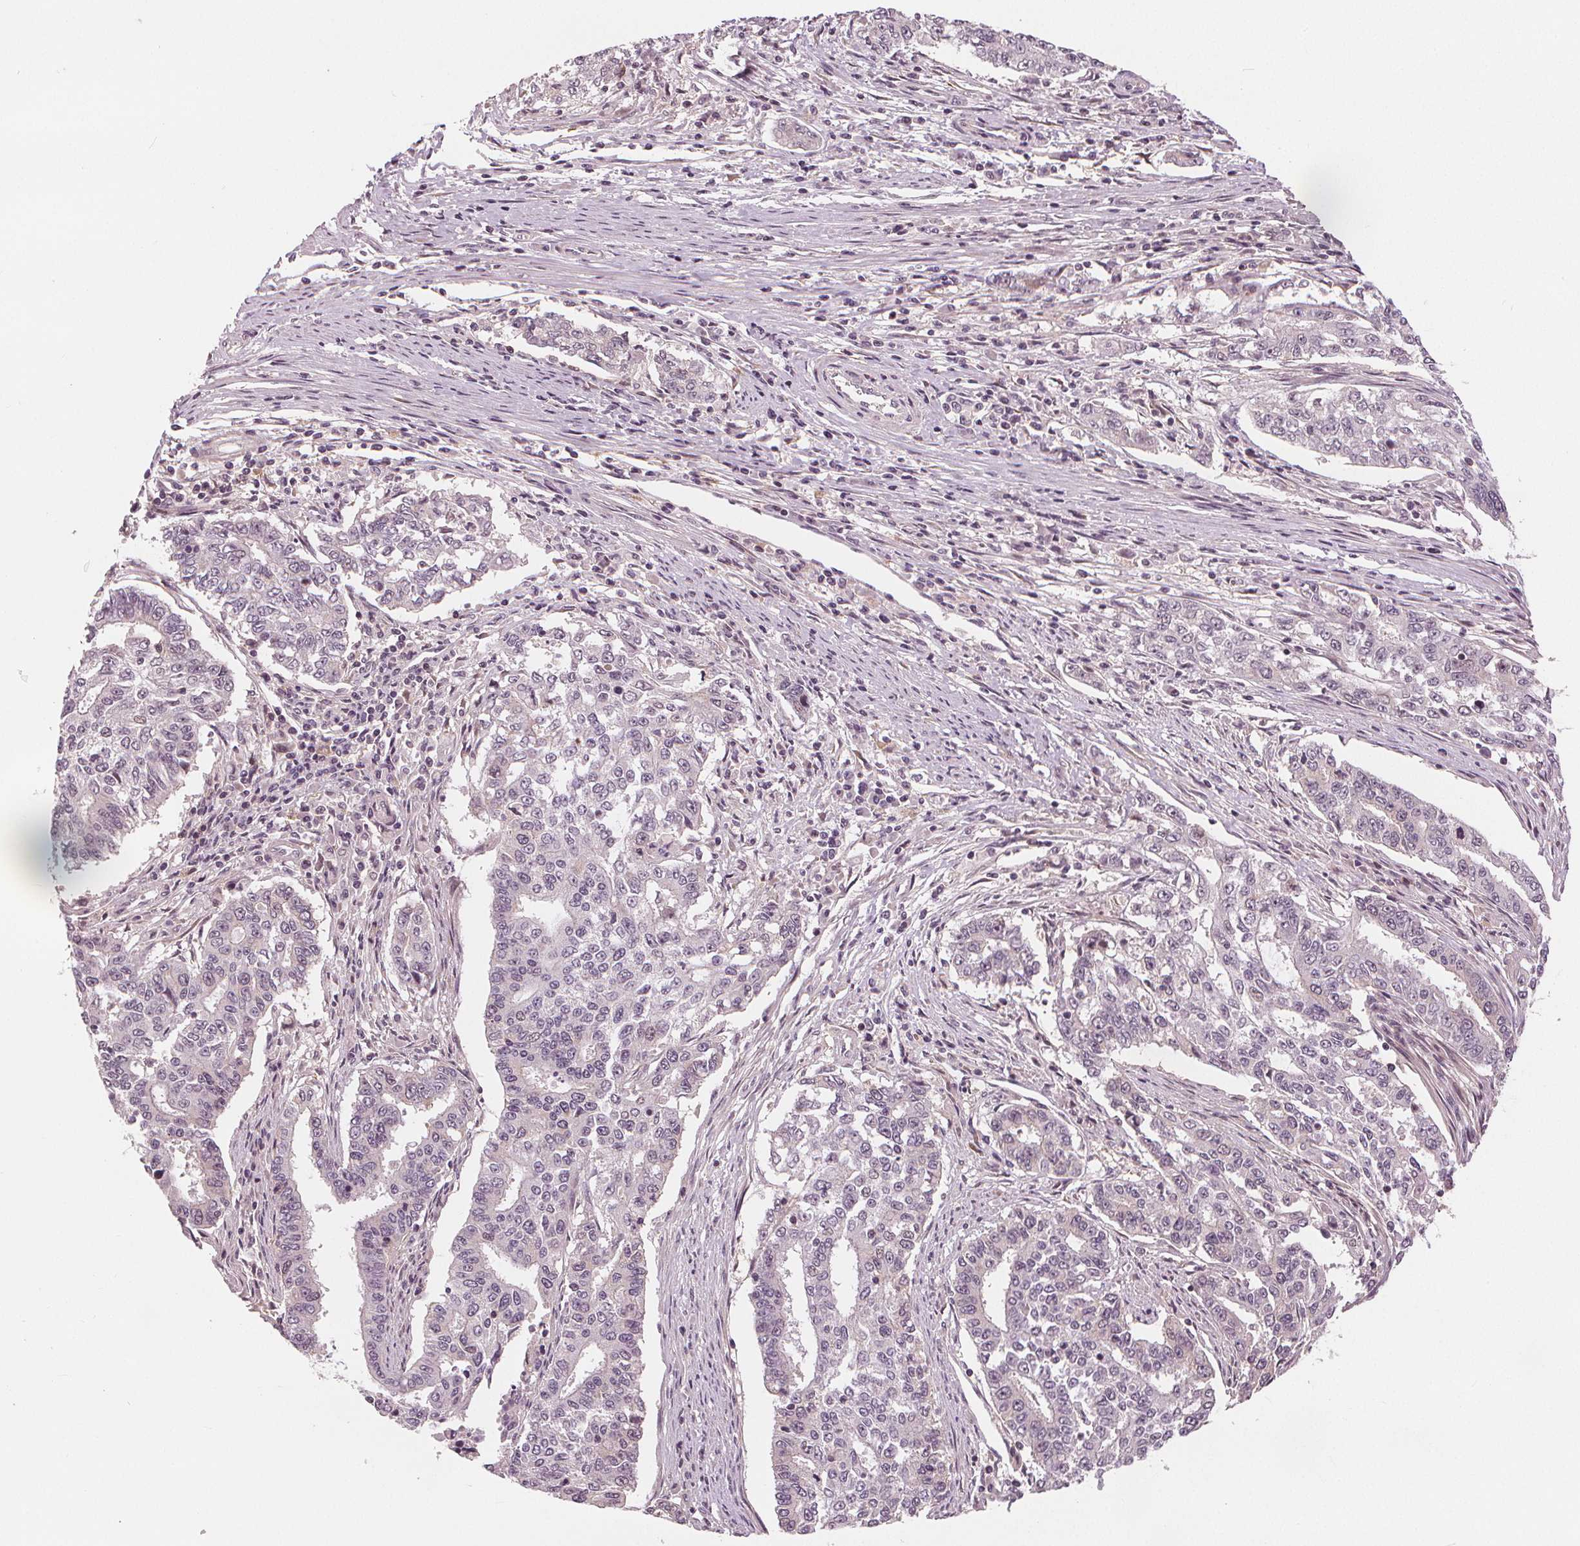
{"staining": {"intensity": "negative", "quantity": "none", "location": "none"}, "tissue": "endometrial cancer", "cell_type": "Tumor cells", "image_type": "cancer", "snomed": [{"axis": "morphology", "description": "Adenocarcinoma, NOS"}, {"axis": "topography", "description": "Uterus"}], "caption": "High magnification brightfield microscopy of endometrial cancer stained with DAB (brown) and counterstained with hematoxylin (blue): tumor cells show no significant staining.", "gene": "SLC34A1", "patient": {"sex": "female", "age": 59}}